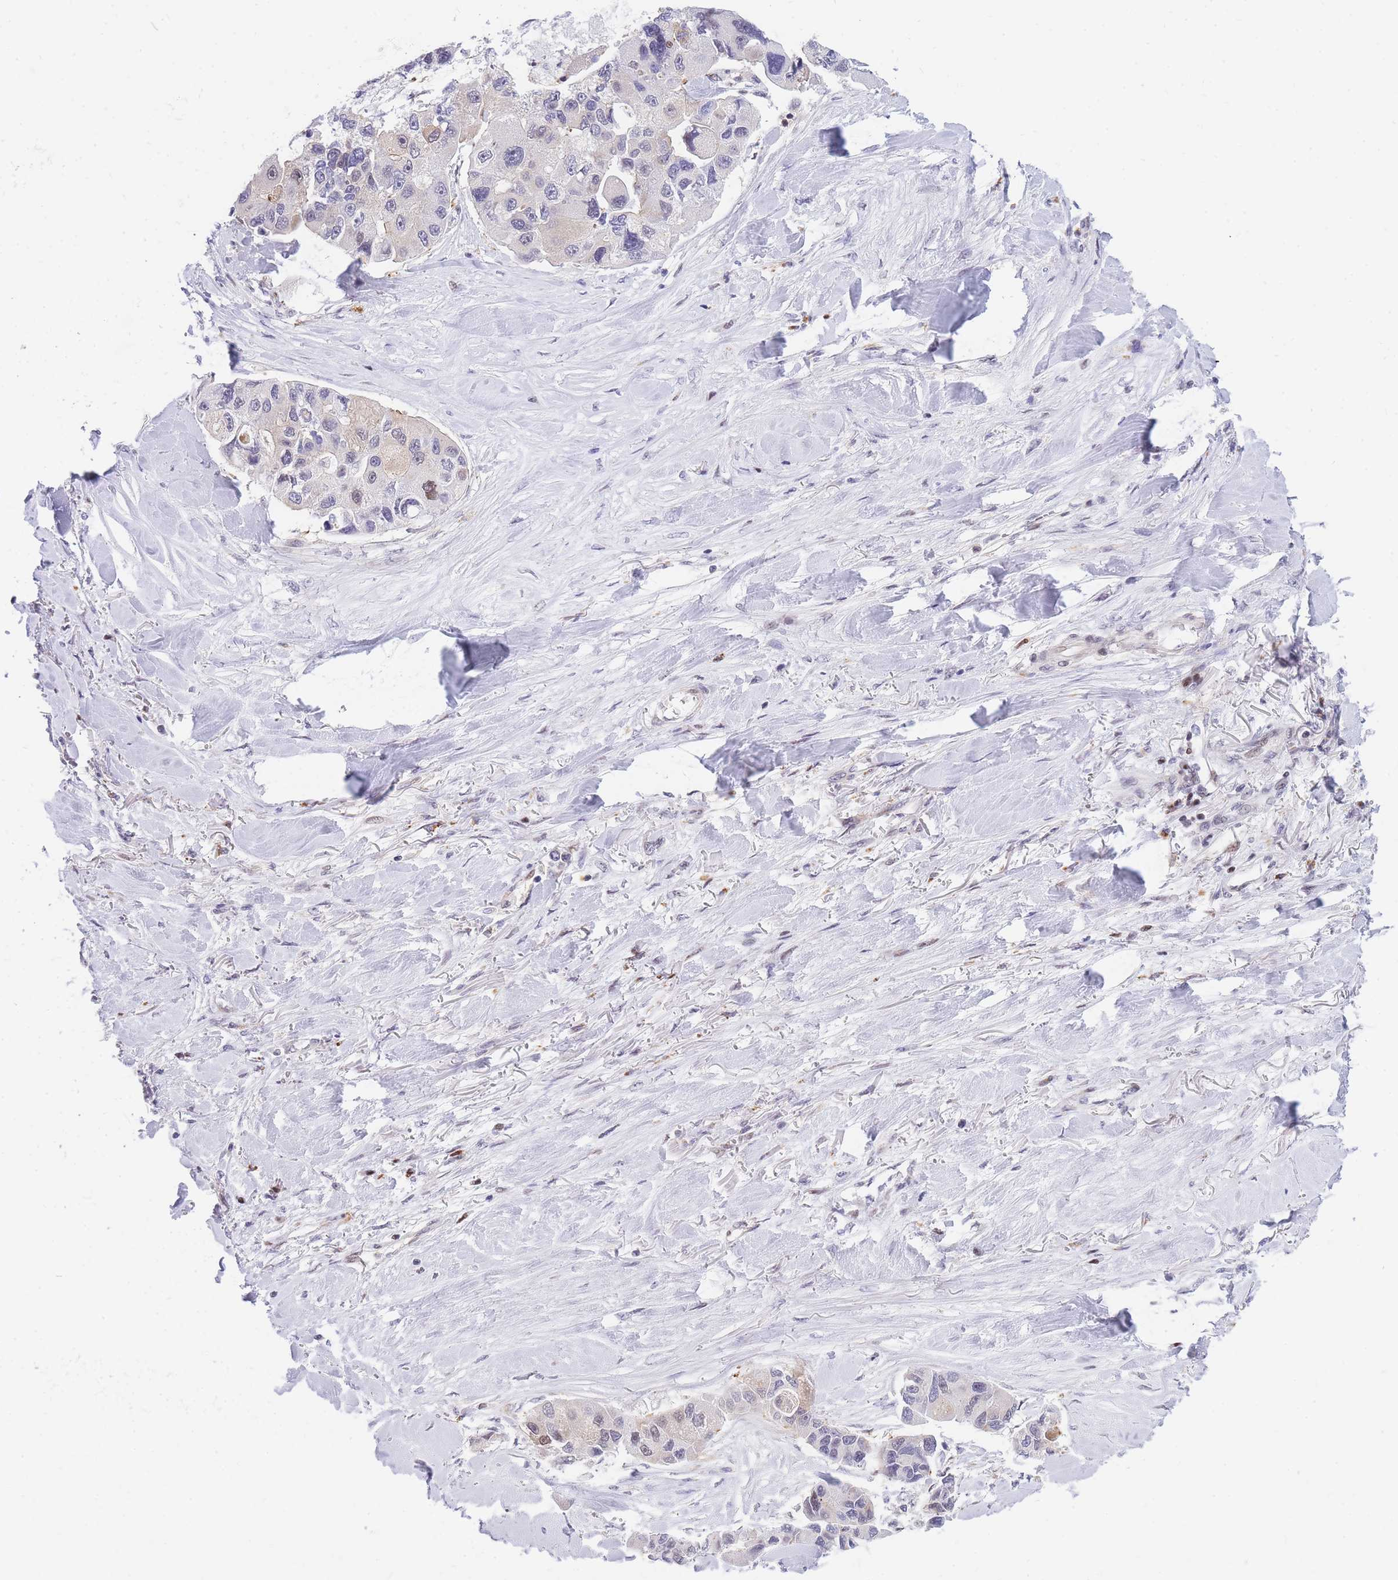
{"staining": {"intensity": "weak", "quantity": "<25%", "location": "nuclear"}, "tissue": "lung cancer", "cell_type": "Tumor cells", "image_type": "cancer", "snomed": [{"axis": "morphology", "description": "Adenocarcinoma, NOS"}, {"axis": "topography", "description": "Lung"}], "caption": "Human lung adenocarcinoma stained for a protein using immunohistochemistry (IHC) demonstrates no expression in tumor cells.", "gene": "CRACD", "patient": {"sex": "female", "age": 54}}